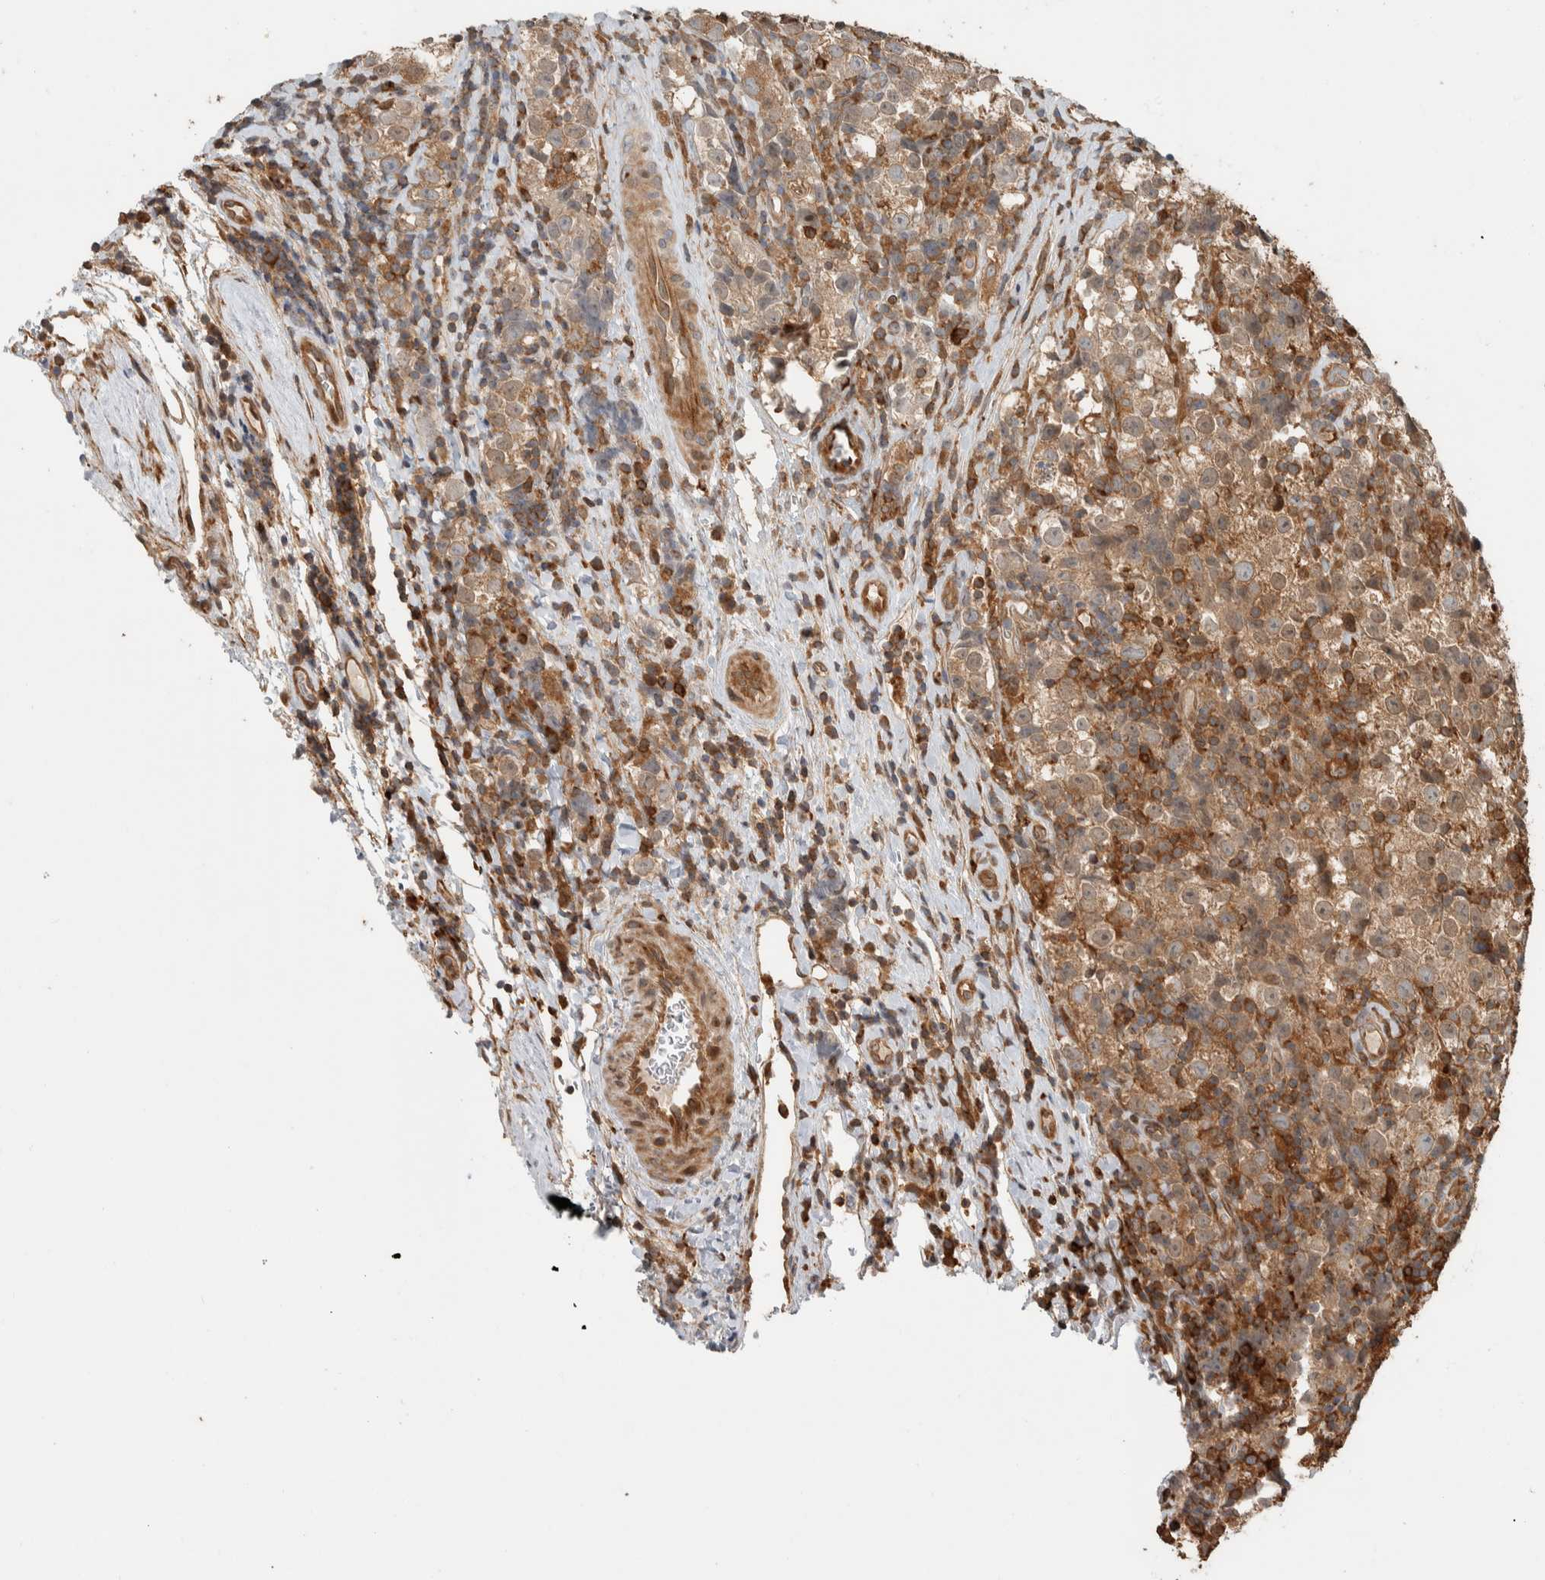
{"staining": {"intensity": "moderate", "quantity": ">75%", "location": "cytoplasmic/membranous"}, "tissue": "testis cancer", "cell_type": "Tumor cells", "image_type": "cancer", "snomed": [{"axis": "morphology", "description": "Normal tissue, NOS"}, {"axis": "morphology", "description": "Seminoma, NOS"}, {"axis": "topography", "description": "Testis"}], "caption": "There is medium levels of moderate cytoplasmic/membranous staining in tumor cells of seminoma (testis), as demonstrated by immunohistochemical staining (brown color).", "gene": "CNTROB", "patient": {"sex": "male", "age": 43}}